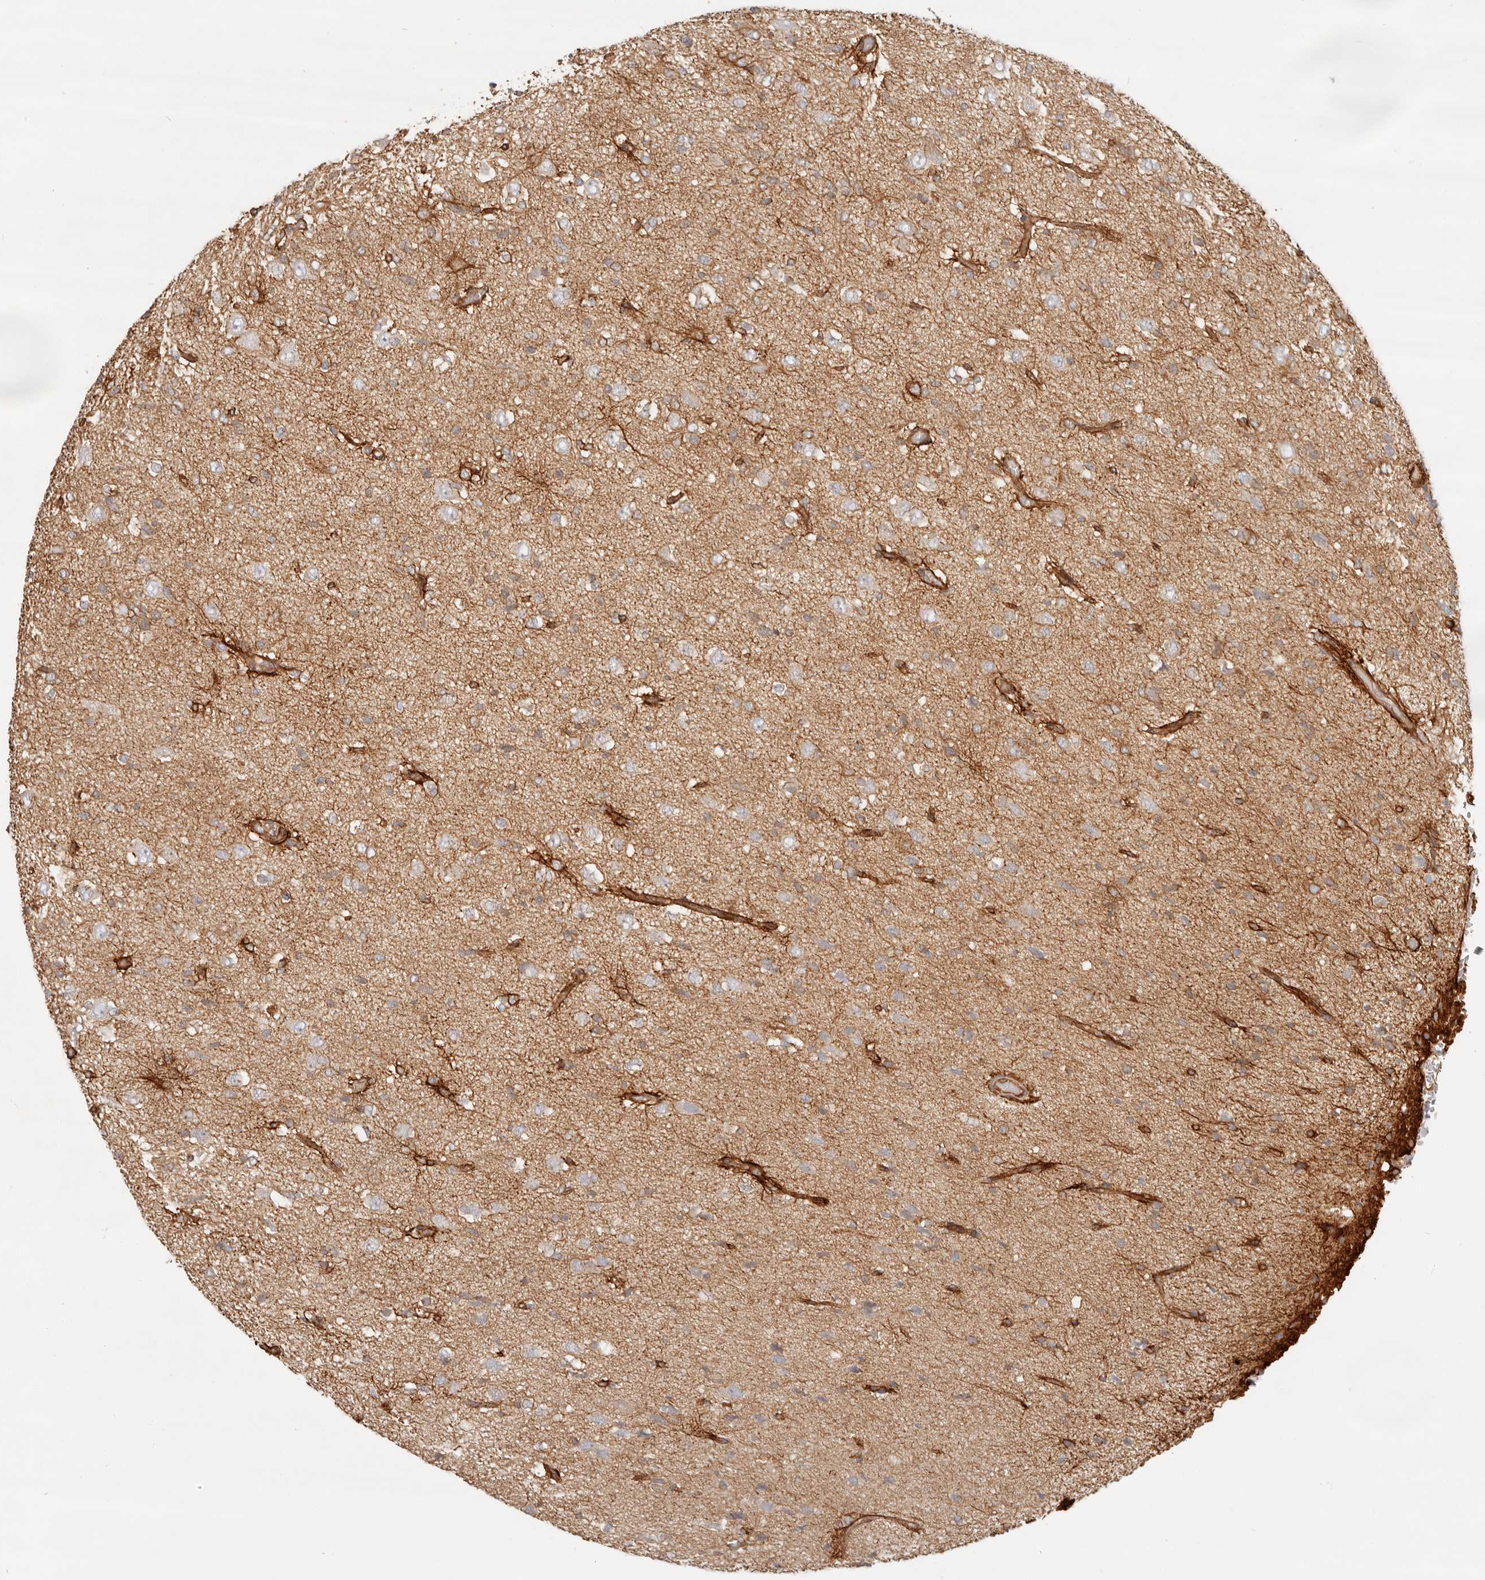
{"staining": {"intensity": "weak", "quantity": "<25%", "location": "cytoplasmic/membranous"}, "tissue": "glioma", "cell_type": "Tumor cells", "image_type": "cancer", "snomed": [{"axis": "morphology", "description": "Glioma, malignant, High grade"}, {"axis": "topography", "description": "Brain"}], "caption": "IHC of glioma shows no expression in tumor cells.", "gene": "UFSP1", "patient": {"sex": "female", "age": 59}}